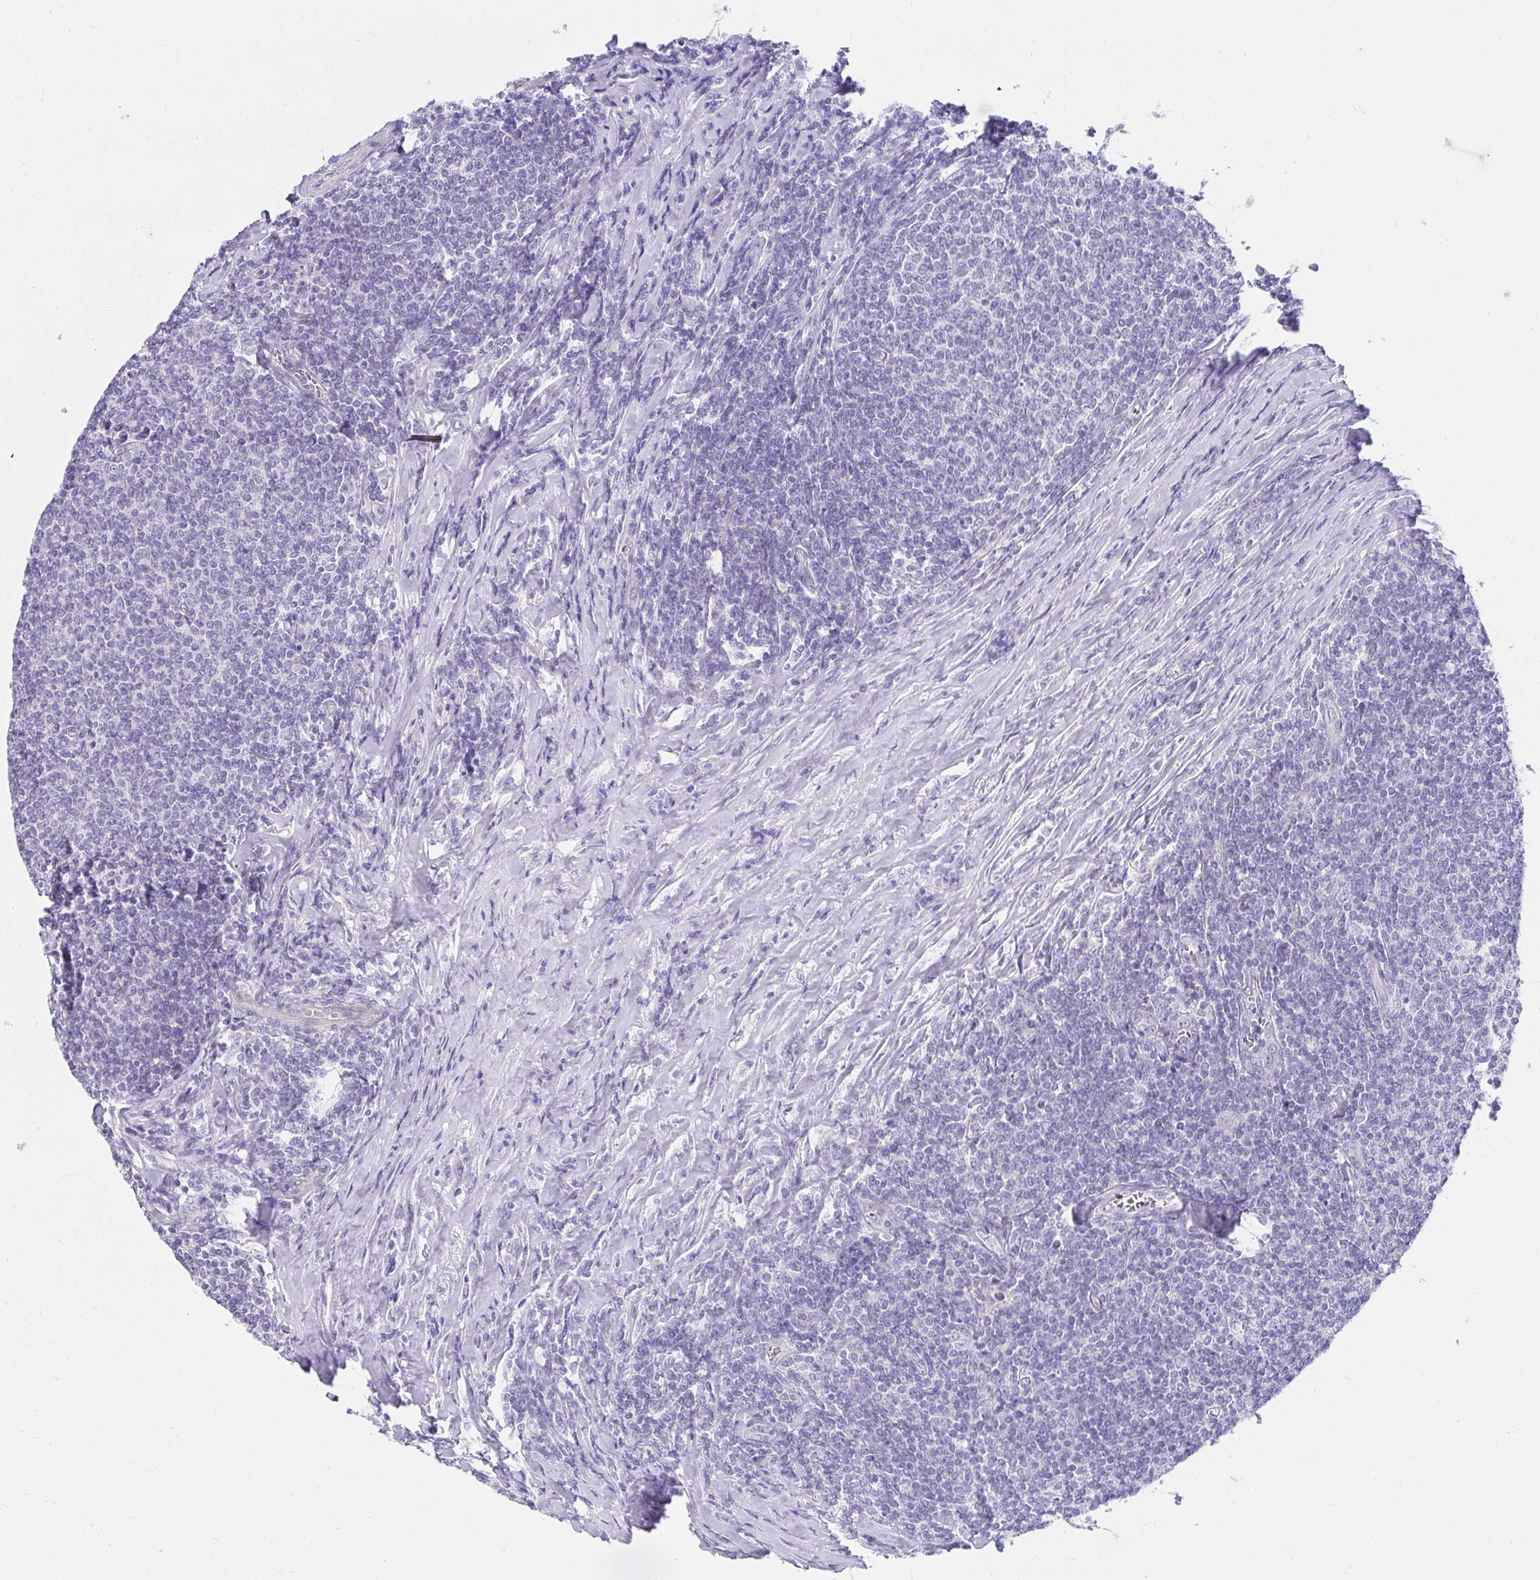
{"staining": {"intensity": "negative", "quantity": "none", "location": "none"}, "tissue": "lymphoma", "cell_type": "Tumor cells", "image_type": "cancer", "snomed": [{"axis": "morphology", "description": "Malignant lymphoma, non-Hodgkin's type, Low grade"}, {"axis": "topography", "description": "Lymph node"}], "caption": "This is an immunohistochemistry photomicrograph of malignant lymphoma, non-Hodgkin's type (low-grade). There is no expression in tumor cells.", "gene": "VGLL1", "patient": {"sex": "male", "age": 52}}